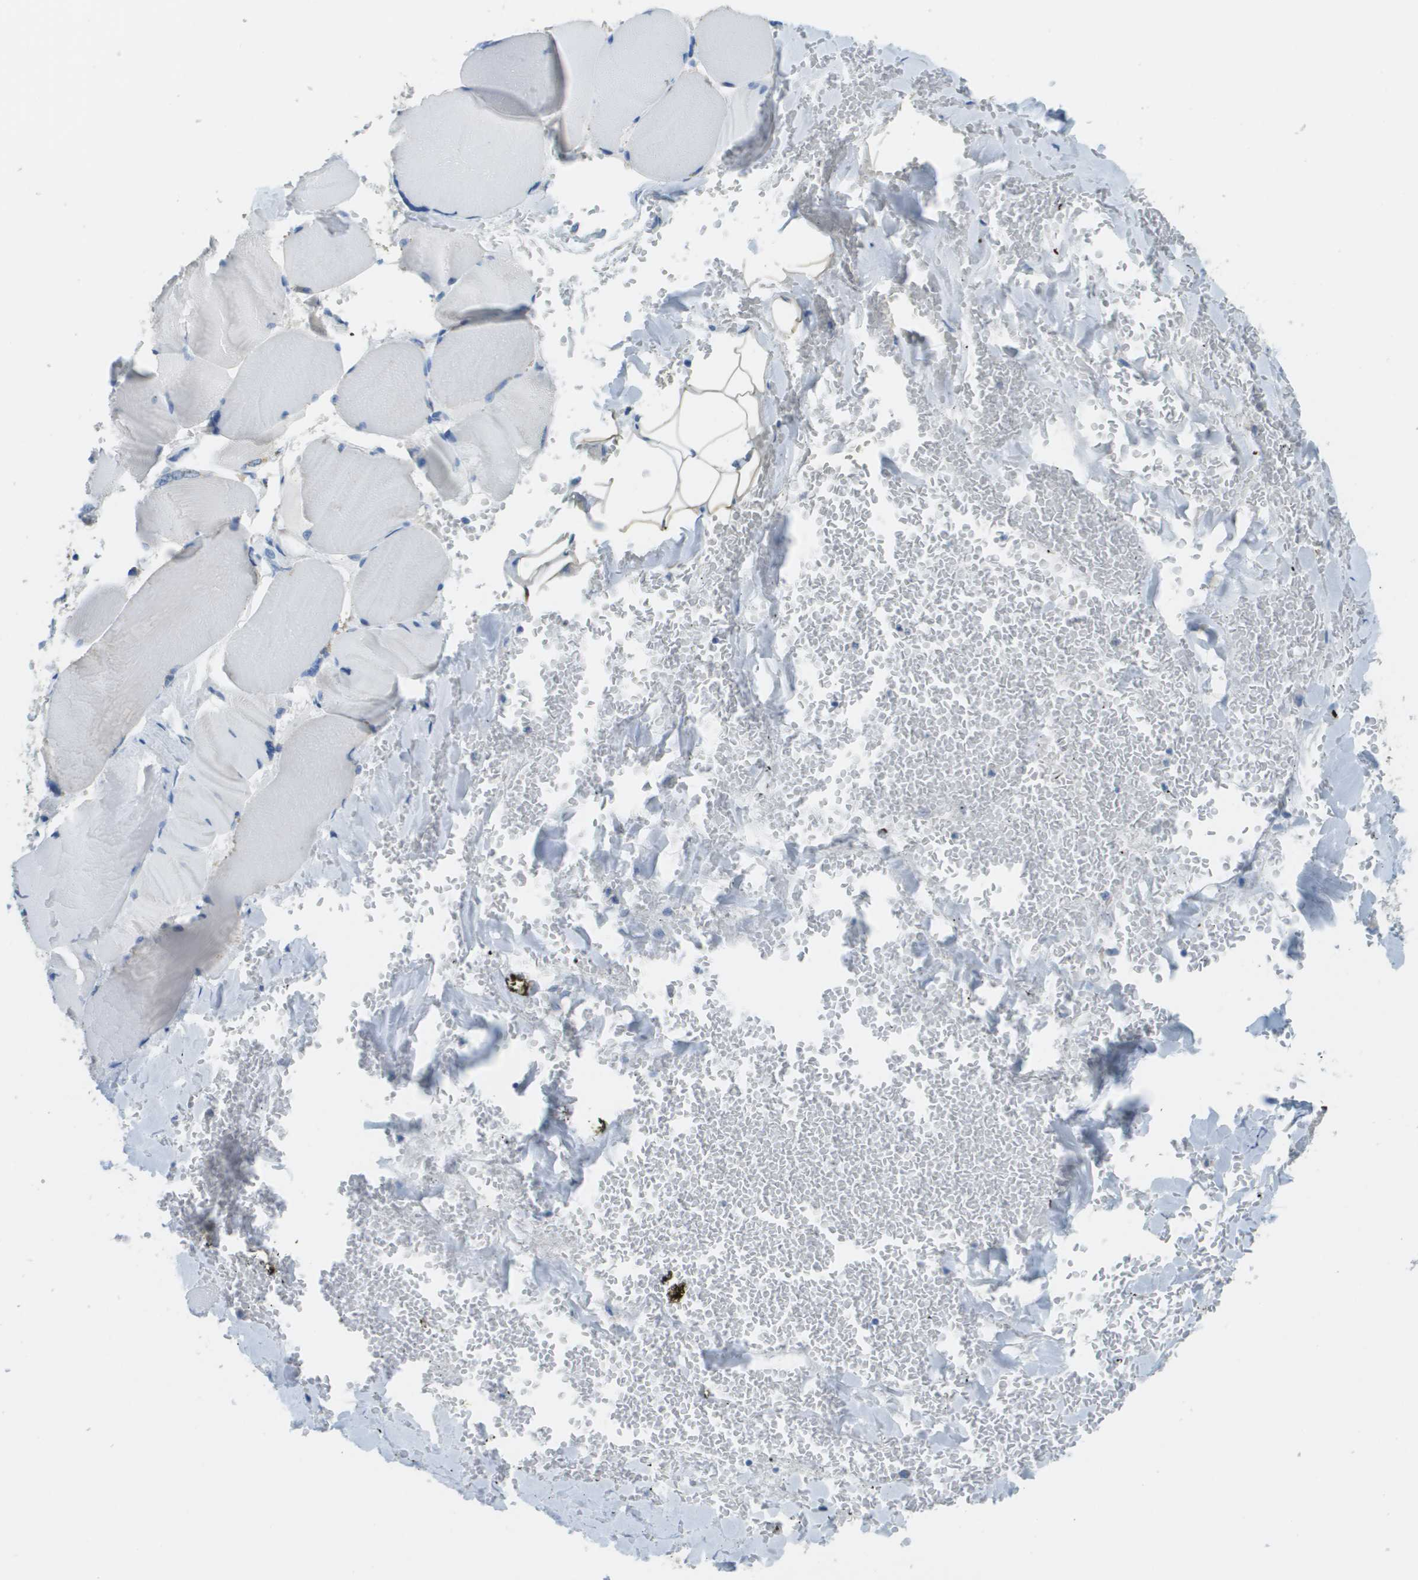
{"staining": {"intensity": "negative", "quantity": "none", "location": "none"}, "tissue": "skeletal muscle", "cell_type": "Myocytes", "image_type": "normal", "snomed": [{"axis": "morphology", "description": "Normal tissue, NOS"}, {"axis": "topography", "description": "Skin"}, {"axis": "topography", "description": "Skeletal muscle"}], "caption": "DAB (3,3'-diaminobenzidine) immunohistochemical staining of unremarkable skeletal muscle shows no significant positivity in myocytes. (DAB immunohistochemistry (IHC) with hematoxylin counter stain).", "gene": "PTGDR2", "patient": {"sex": "male", "age": 83}}